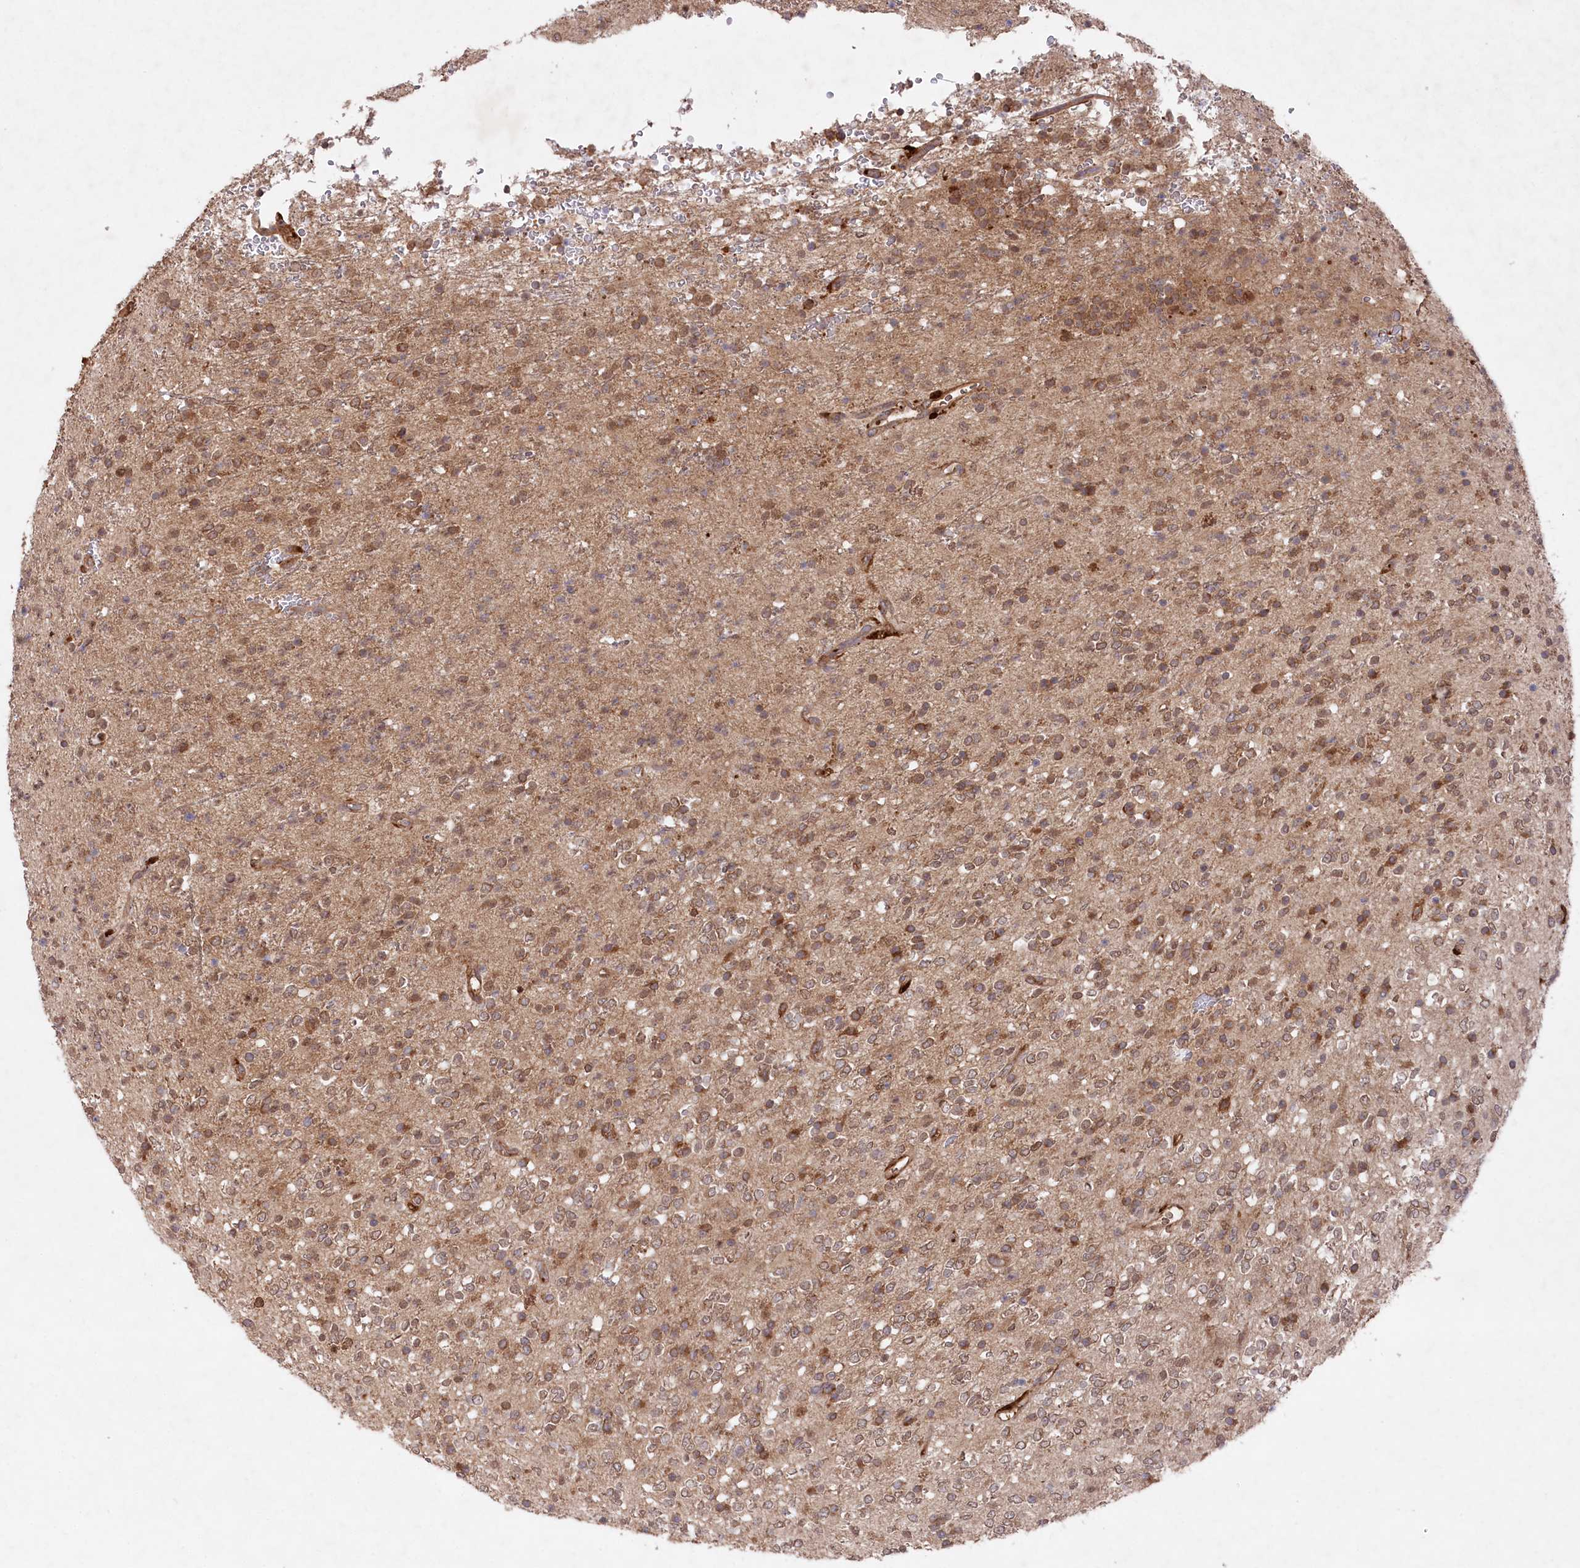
{"staining": {"intensity": "moderate", "quantity": ">75%", "location": "cytoplasmic/membranous,nuclear"}, "tissue": "glioma", "cell_type": "Tumor cells", "image_type": "cancer", "snomed": [{"axis": "morphology", "description": "Glioma, malignant, High grade"}, {"axis": "topography", "description": "Brain"}], "caption": "IHC image of malignant glioma (high-grade) stained for a protein (brown), which displays medium levels of moderate cytoplasmic/membranous and nuclear expression in approximately >75% of tumor cells.", "gene": "PPP1R21", "patient": {"sex": "male", "age": 34}}